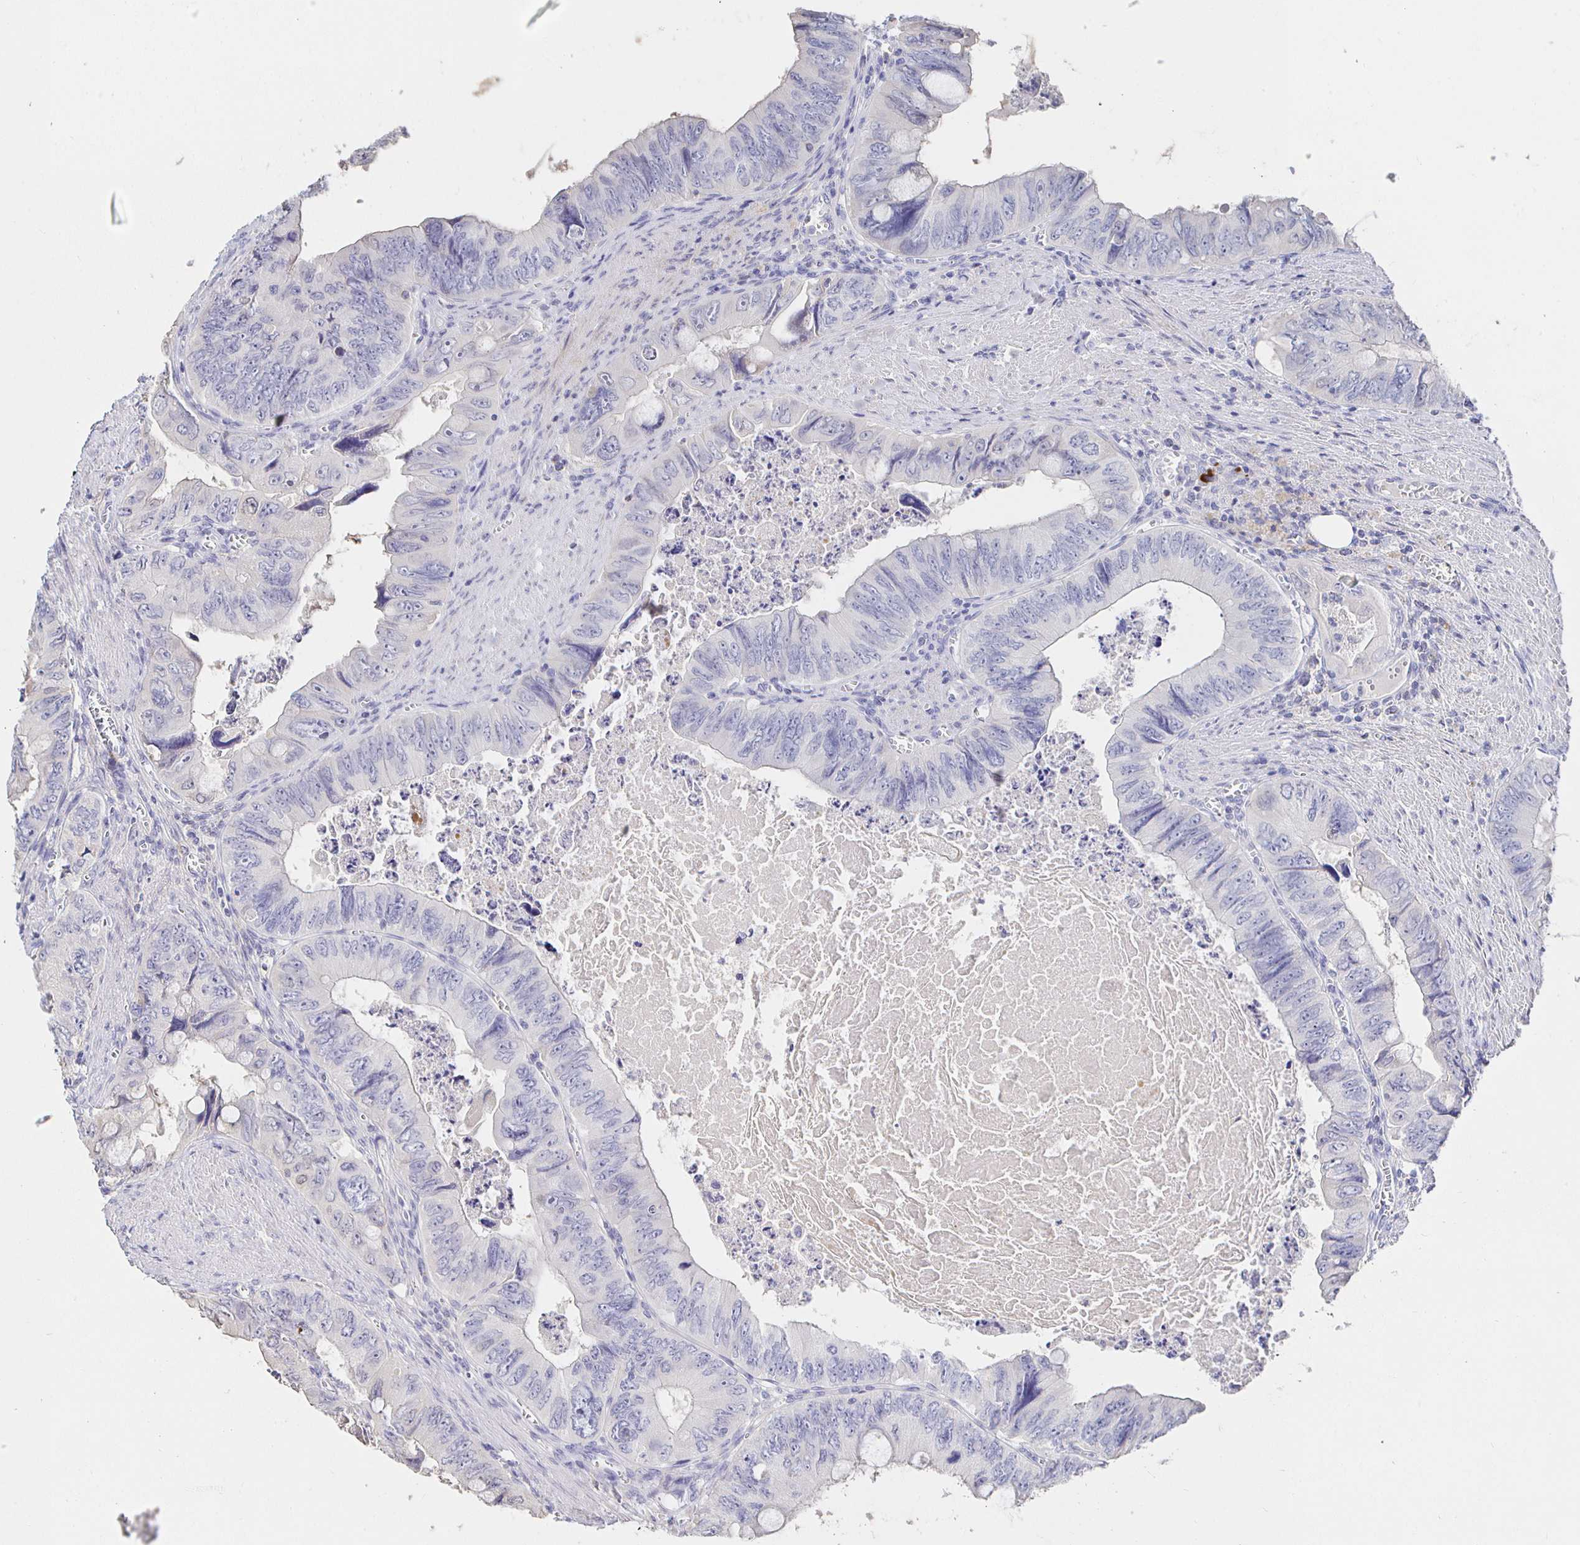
{"staining": {"intensity": "negative", "quantity": "none", "location": "none"}, "tissue": "colorectal cancer", "cell_type": "Tumor cells", "image_type": "cancer", "snomed": [{"axis": "morphology", "description": "Adenocarcinoma, NOS"}, {"axis": "topography", "description": "Colon"}], "caption": "High power microscopy micrograph of an IHC histopathology image of adenocarcinoma (colorectal), revealing no significant positivity in tumor cells.", "gene": "CXCR3", "patient": {"sex": "female", "age": 84}}